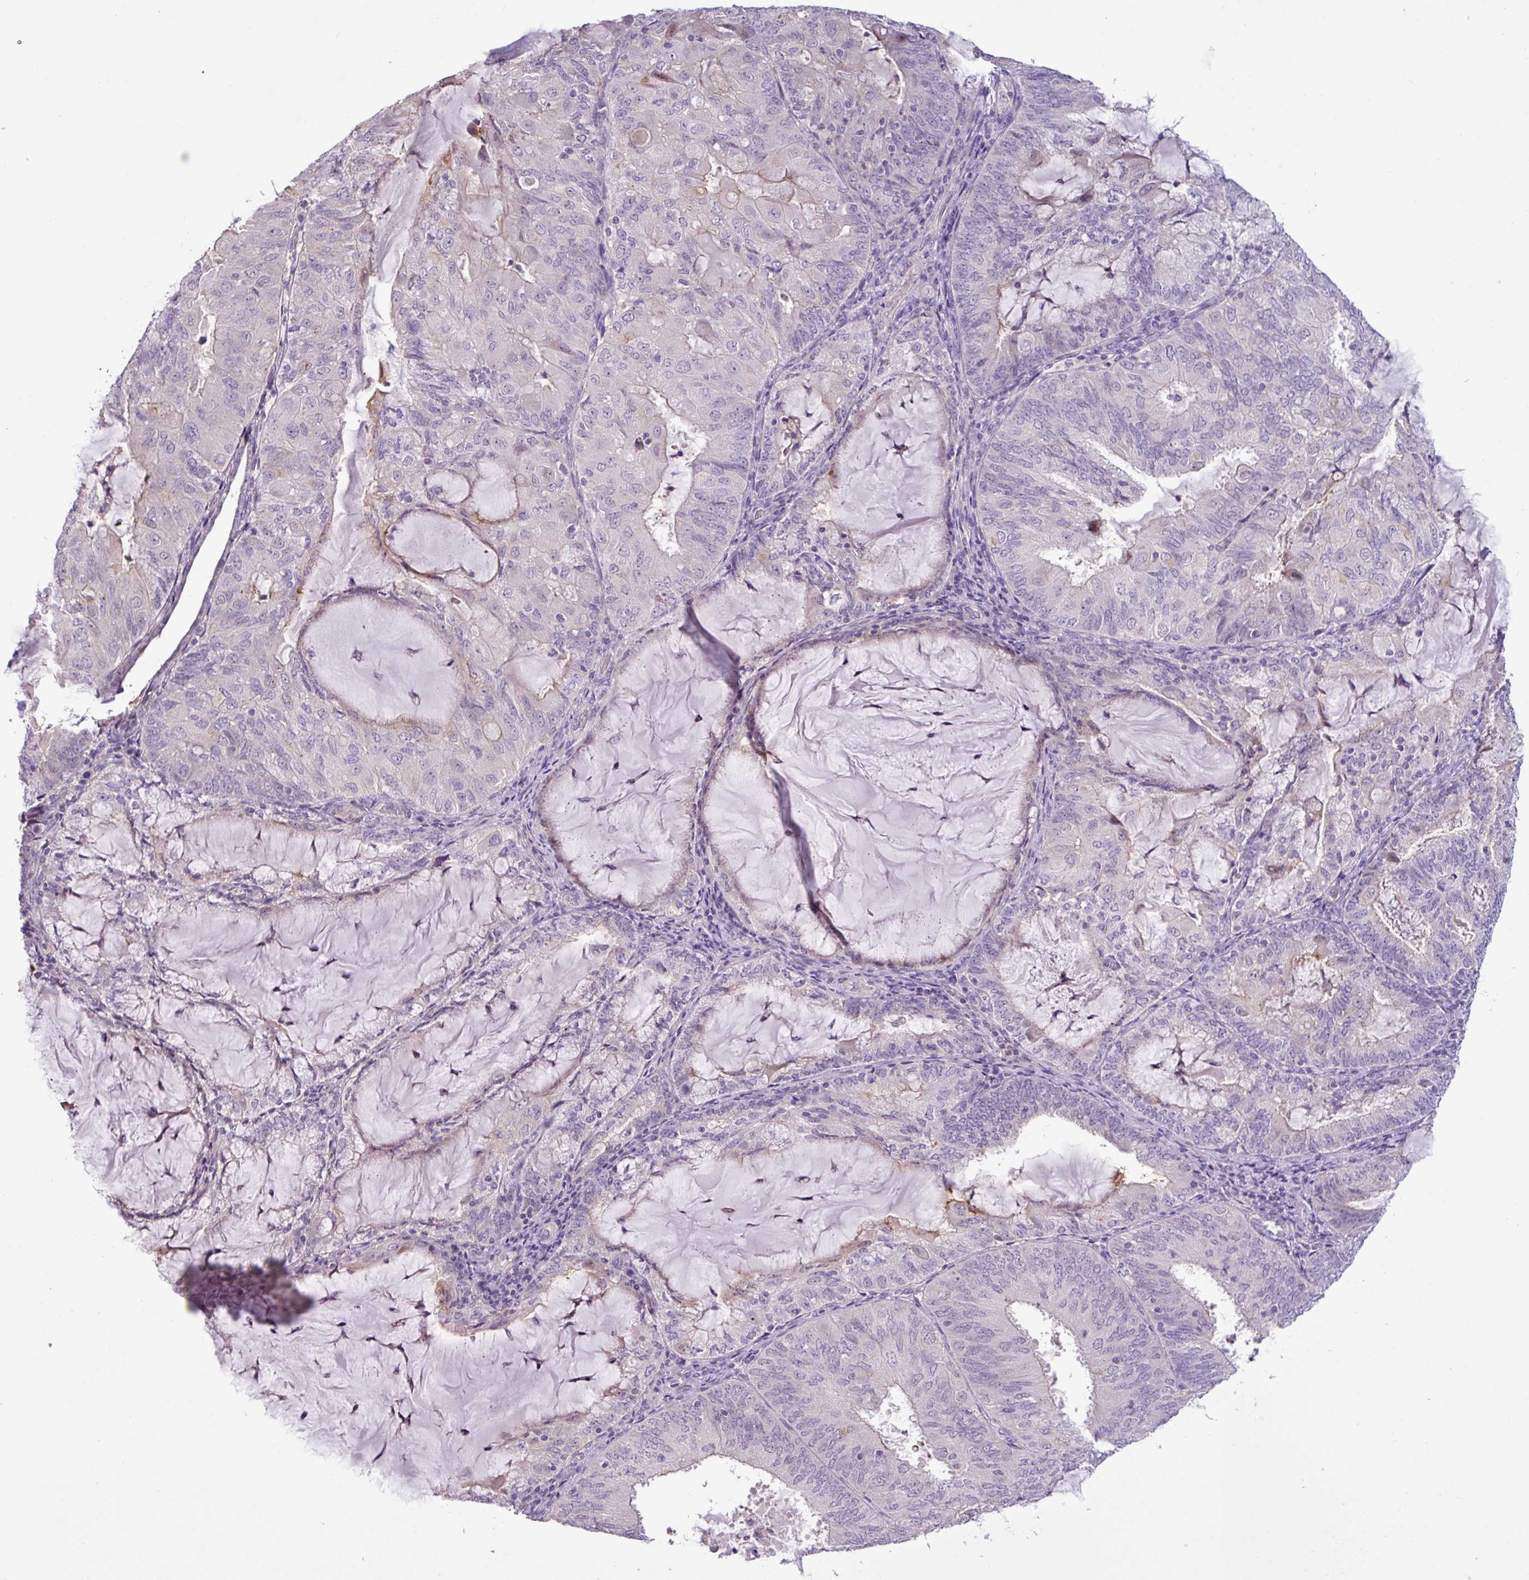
{"staining": {"intensity": "negative", "quantity": "none", "location": "none"}, "tissue": "endometrial cancer", "cell_type": "Tumor cells", "image_type": "cancer", "snomed": [{"axis": "morphology", "description": "Adenocarcinoma, NOS"}, {"axis": "topography", "description": "Endometrium"}], "caption": "This is an immunohistochemistry image of endometrial cancer. There is no expression in tumor cells.", "gene": "PNLDC1", "patient": {"sex": "female", "age": 81}}